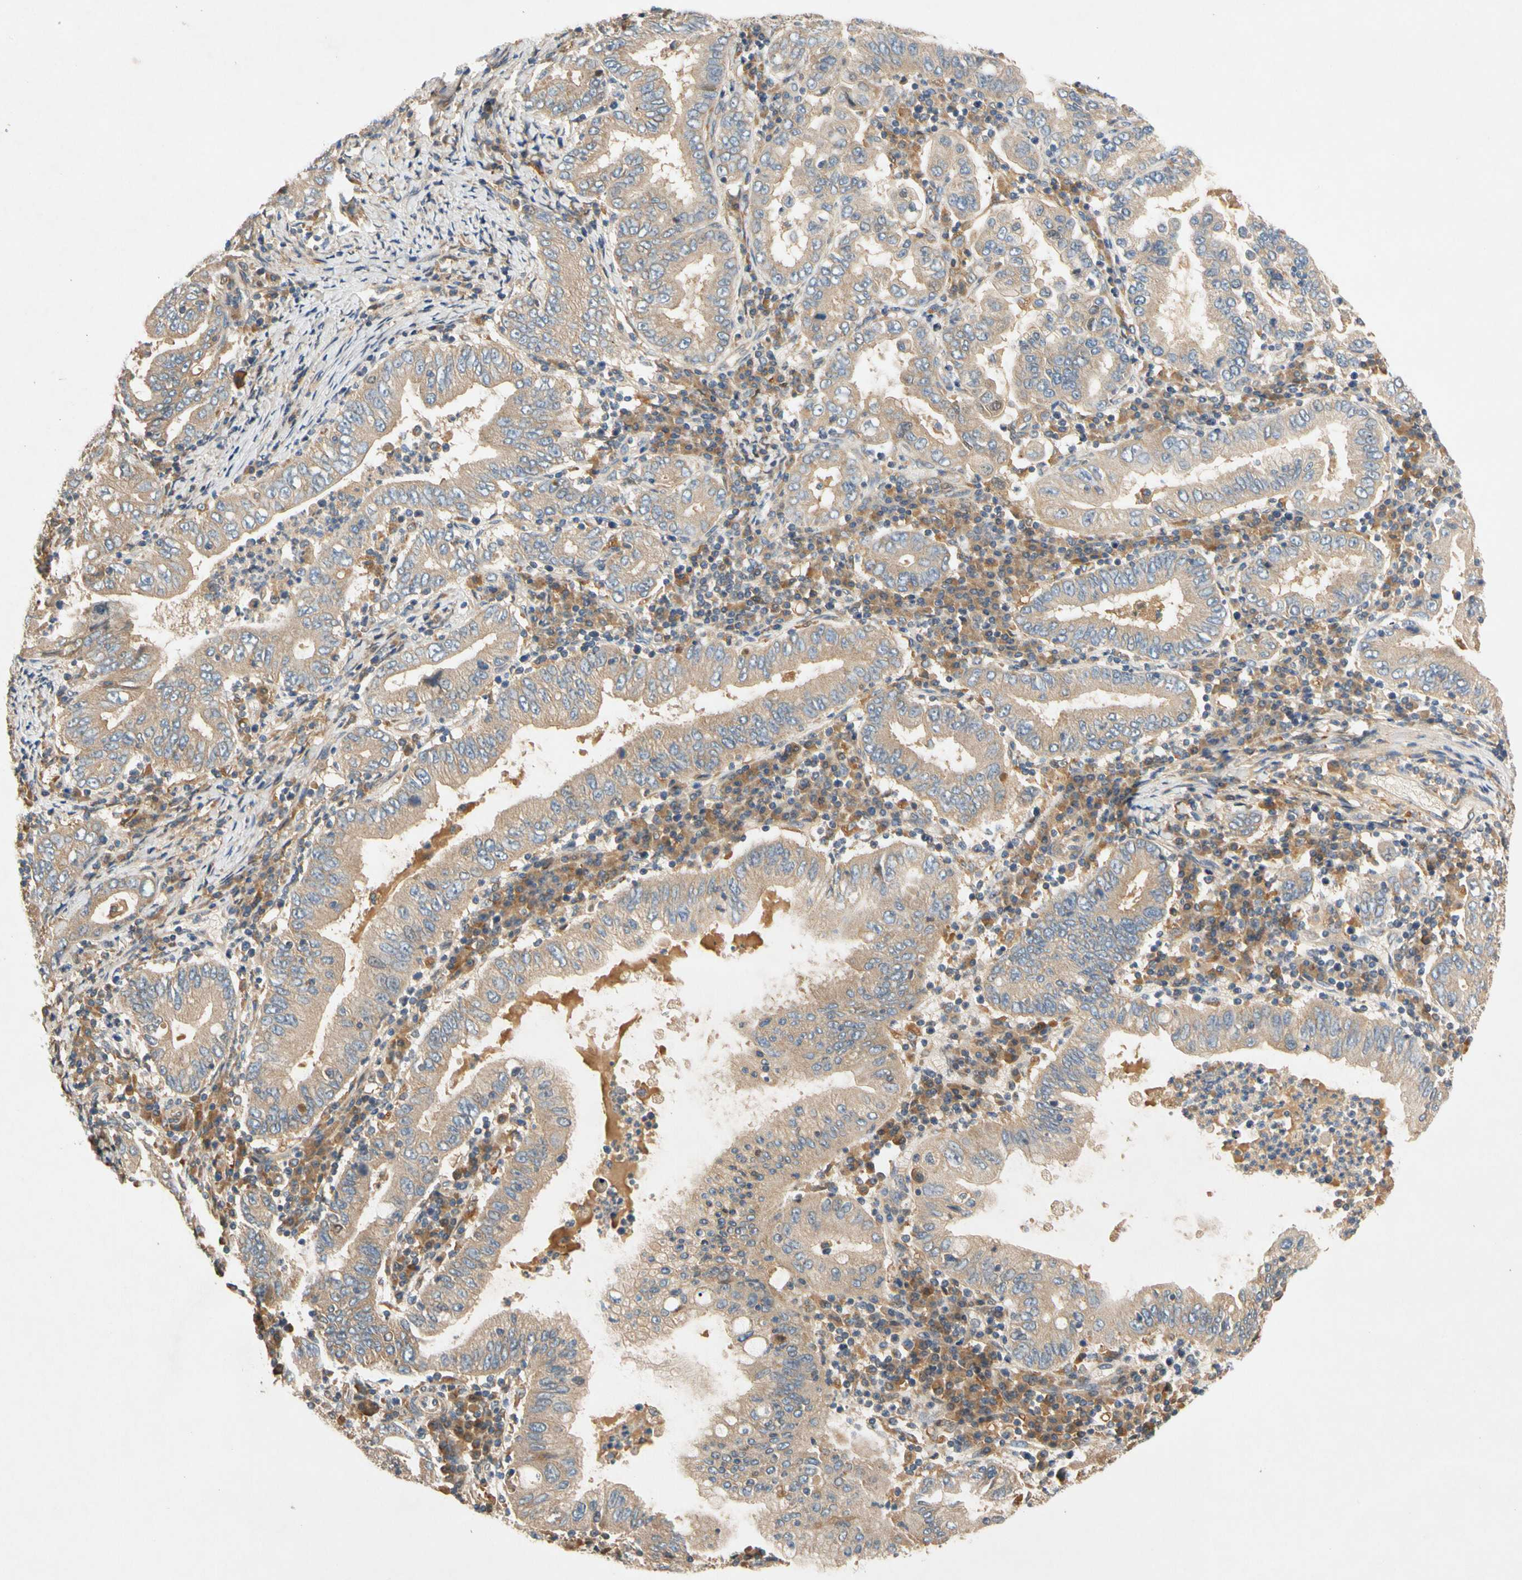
{"staining": {"intensity": "weak", "quantity": "25%-75%", "location": "cytoplasmic/membranous"}, "tissue": "stomach cancer", "cell_type": "Tumor cells", "image_type": "cancer", "snomed": [{"axis": "morphology", "description": "Normal tissue, NOS"}, {"axis": "morphology", "description": "Adenocarcinoma, NOS"}, {"axis": "topography", "description": "Esophagus"}, {"axis": "topography", "description": "Stomach, upper"}, {"axis": "topography", "description": "Peripheral nerve tissue"}], "caption": "Tumor cells reveal low levels of weak cytoplasmic/membranous expression in about 25%-75% of cells in adenocarcinoma (stomach).", "gene": "USP46", "patient": {"sex": "male", "age": 62}}